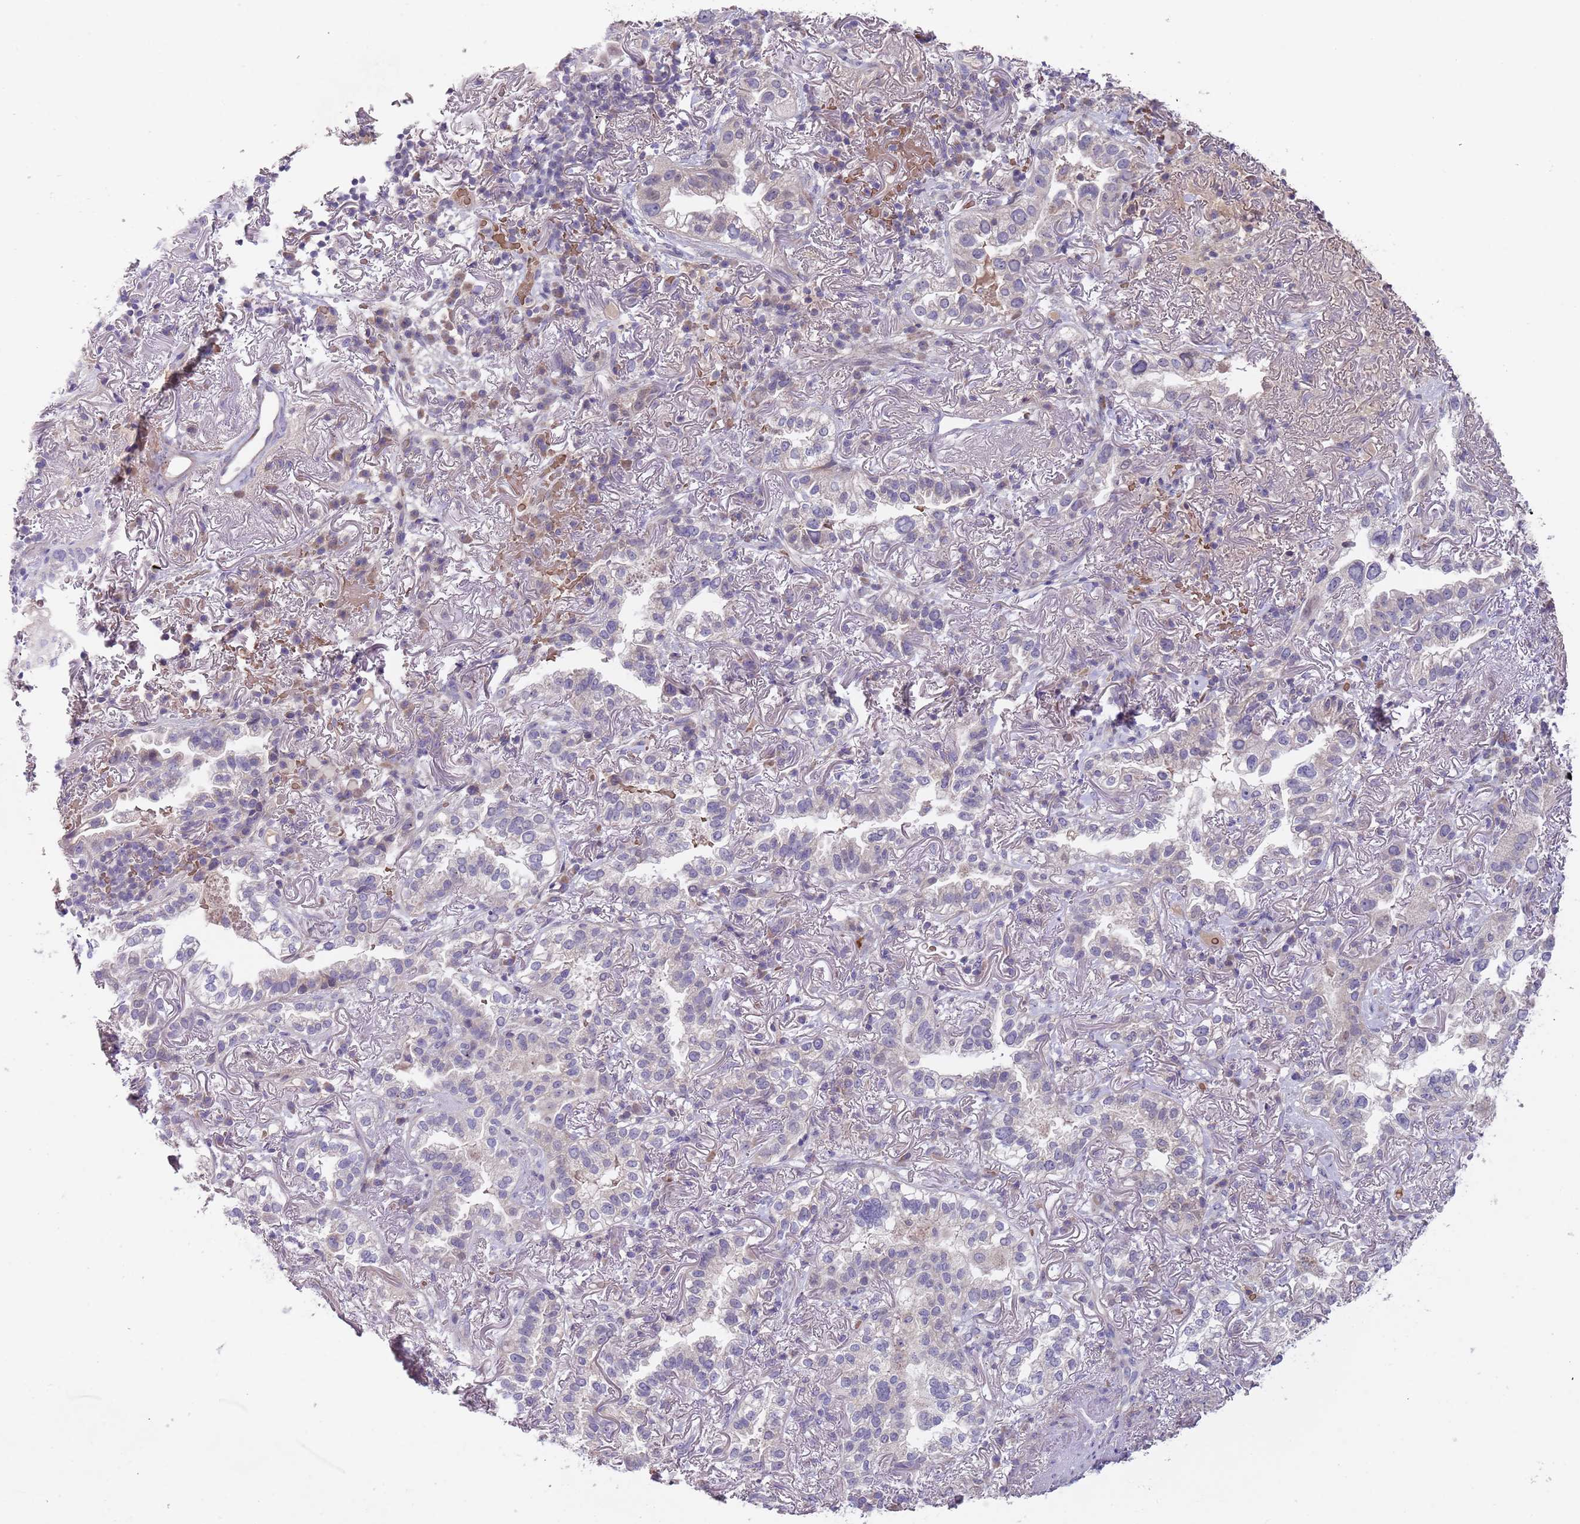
{"staining": {"intensity": "negative", "quantity": "none", "location": "none"}, "tissue": "lung cancer", "cell_type": "Tumor cells", "image_type": "cancer", "snomed": [{"axis": "morphology", "description": "Adenocarcinoma, NOS"}, {"axis": "topography", "description": "Lung"}], "caption": "Immunohistochemical staining of human lung adenocarcinoma reveals no significant staining in tumor cells. Brightfield microscopy of immunohistochemistry stained with DAB (brown) and hematoxylin (blue), captured at high magnification.", "gene": "PRAC1", "patient": {"sex": "female", "age": 69}}